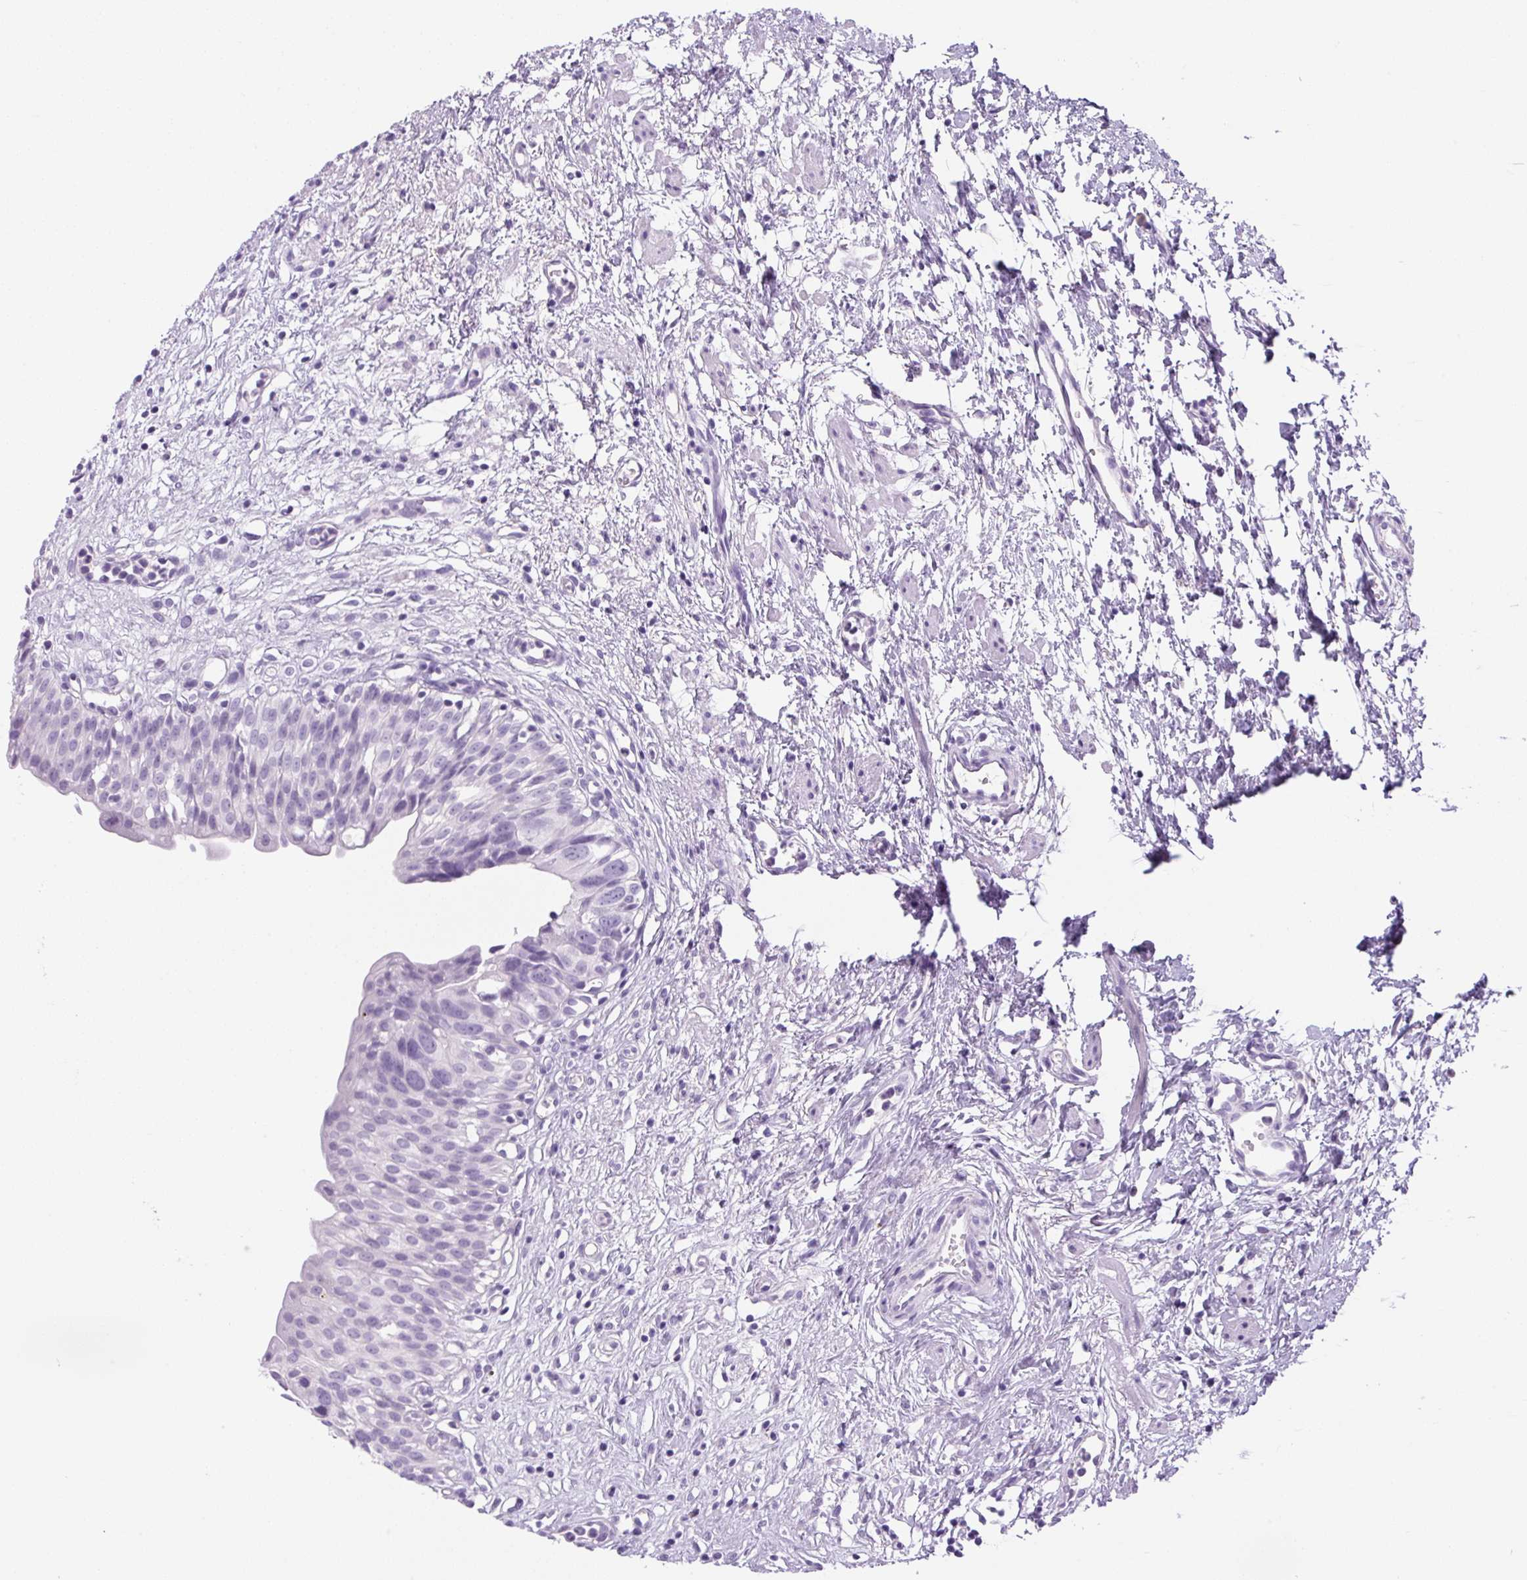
{"staining": {"intensity": "negative", "quantity": "none", "location": "none"}, "tissue": "urinary bladder", "cell_type": "Urothelial cells", "image_type": "normal", "snomed": [{"axis": "morphology", "description": "Normal tissue, NOS"}, {"axis": "topography", "description": "Urinary bladder"}], "caption": "Immunohistochemical staining of normal urinary bladder demonstrates no significant positivity in urothelial cells. (Immunohistochemistry (ihc), brightfield microscopy, high magnification).", "gene": "PRRT1", "patient": {"sex": "male", "age": 51}}